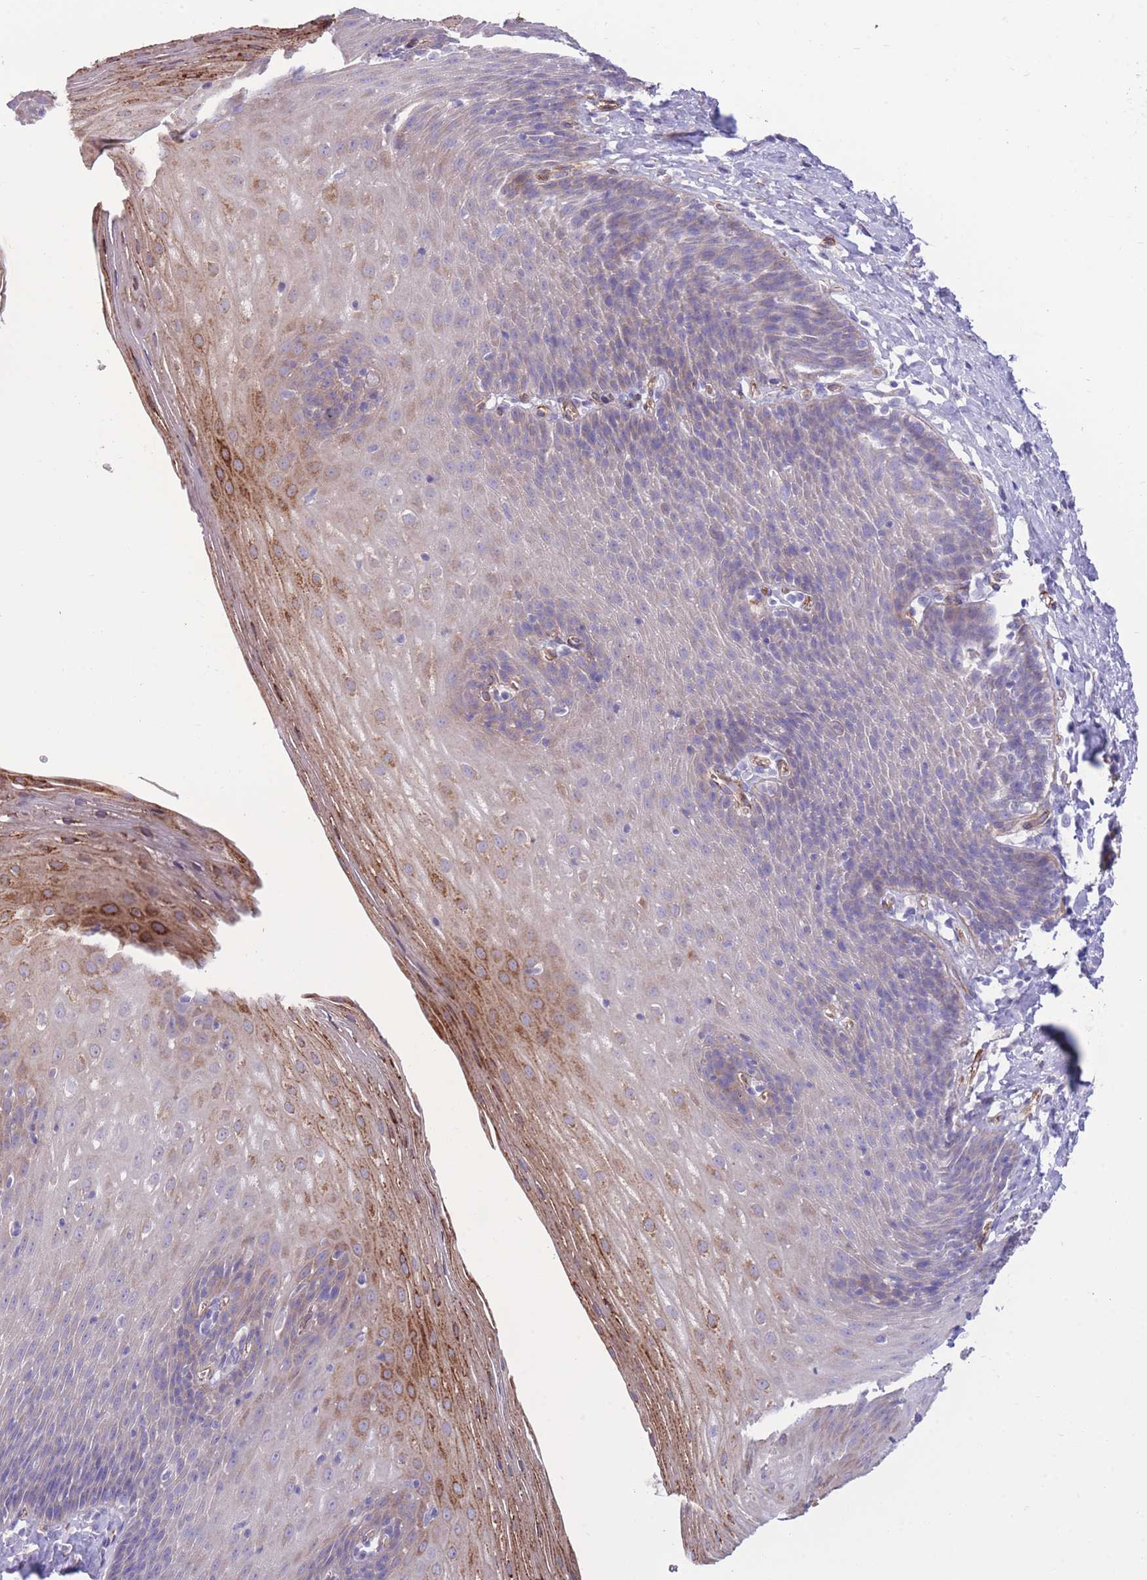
{"staining": {"intensity": "moderate", "quantity": "25%-75%", "location": "cytoplasmic/membranous"}, "tissue": "esophagus", "cell_type": "Squamous epithelial cells", "image_type": "normal", "snomed": [{"axis": "morphology", "description": "Normal tissue, NOS"}, {"axis": "topography", "description": "Esophagus"}], "caption": "Esophagus stained with DAB immunohistochemistry demonstrates medium levels of moderate cytoplasmic/membranous expression in approximately 25%-75% of squamous epithelial cells. (DAB (3,3'-diaminobenzidine) IHC, brown staining for protein, blue staining for nuclei).", "gene": "RGS11", "patient": {"sex": "female", "age": 61}}